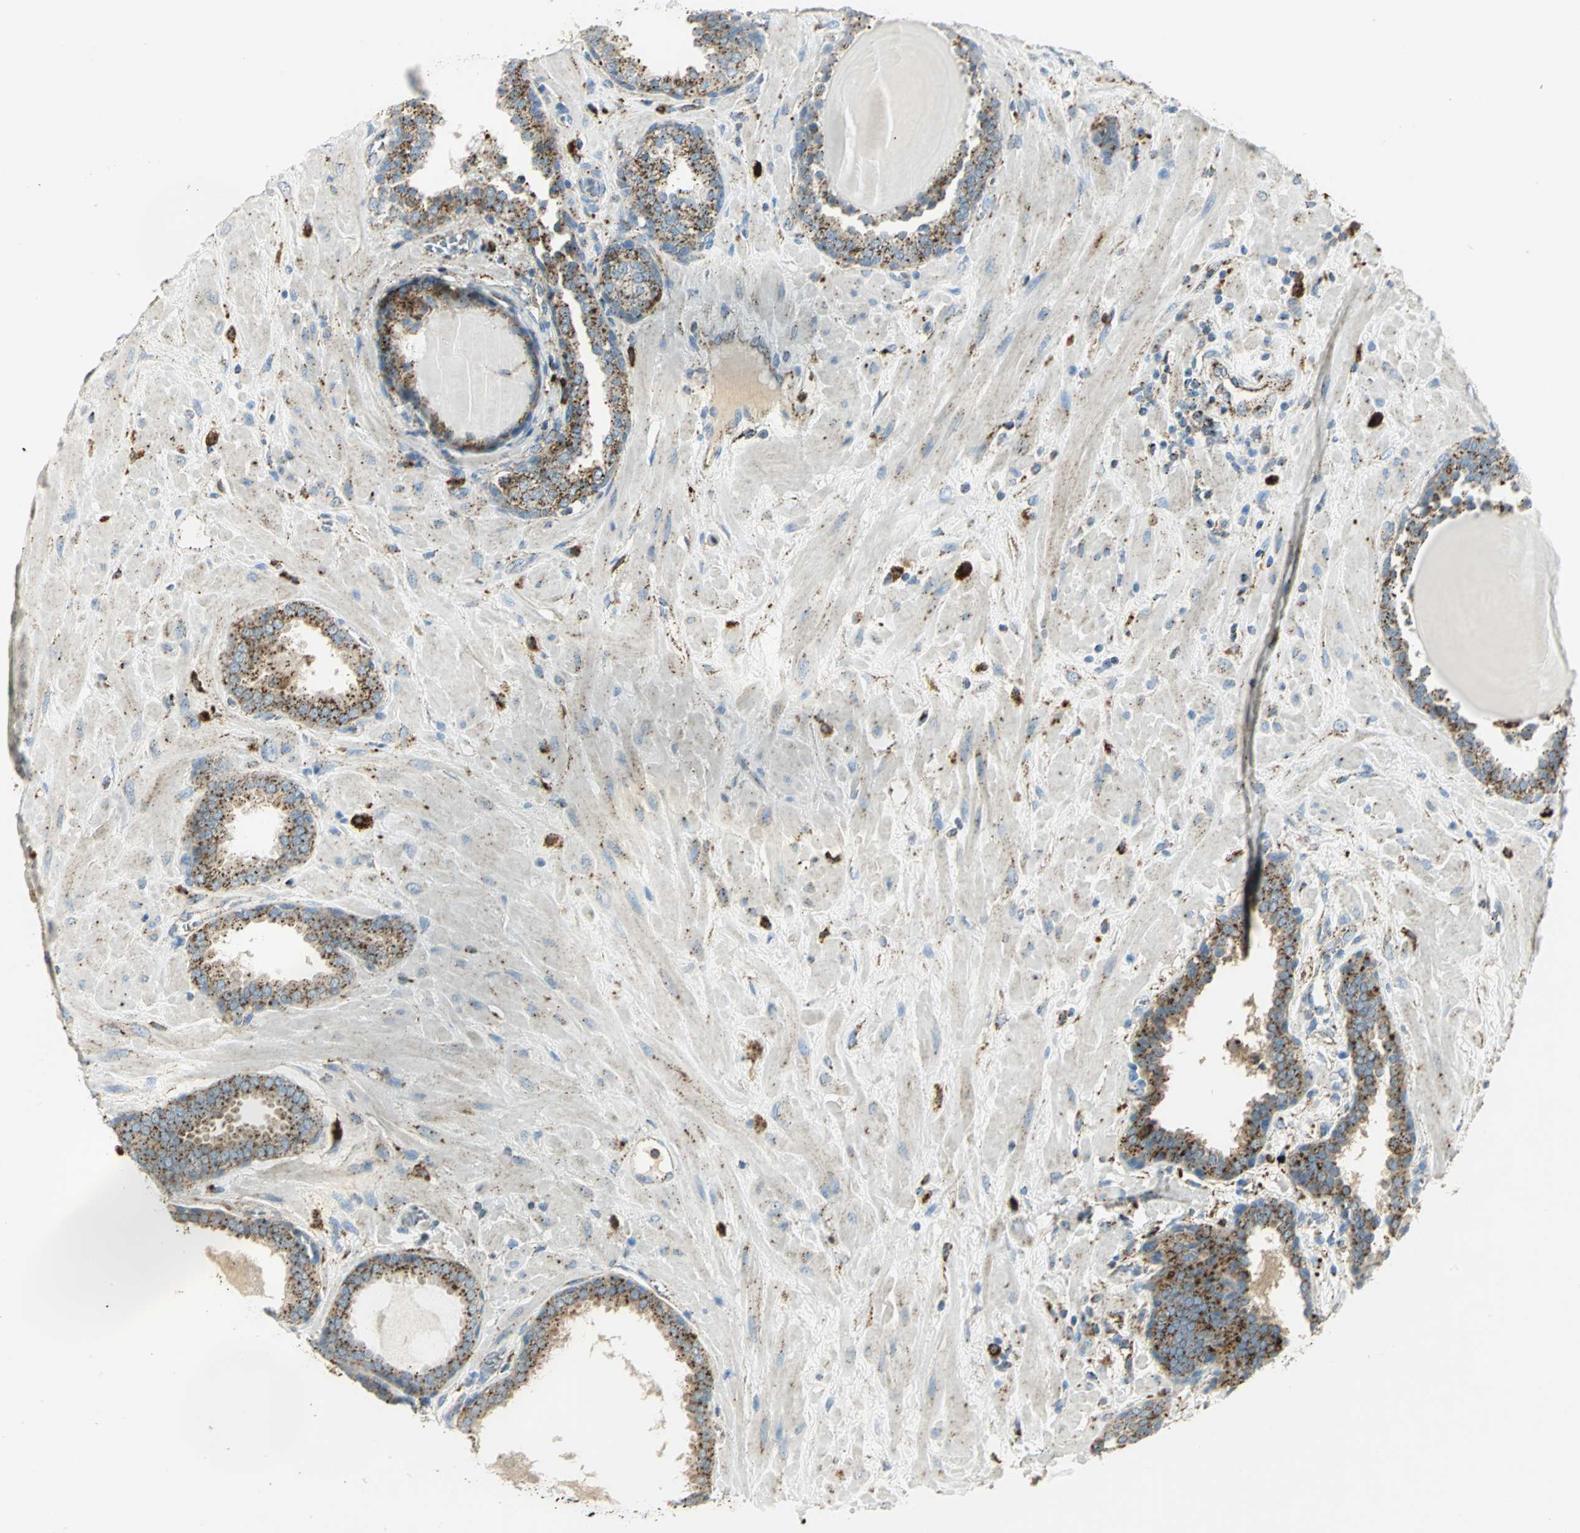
{"staining": {"intensity": "moderate", "quantity": ">75%", "location": "cytoplasmic/membranous"}, "tissue": "prostate", "cell_type": "Glandular cells", "image_type": "normal", "snomed": [{"axis": "morphology", "description": "Normal tissue, NOS"}, {"axis": "topography", "description": "Prostate"}], "caption": "About >75% of glandular cells in normal human prostate demonstrate moderate cytoplasmic/membranous protein staining as visualized by brown immunohistochemical staining.", "gene": "ARSA", "patient": {"sex": "male", "age": 51}}